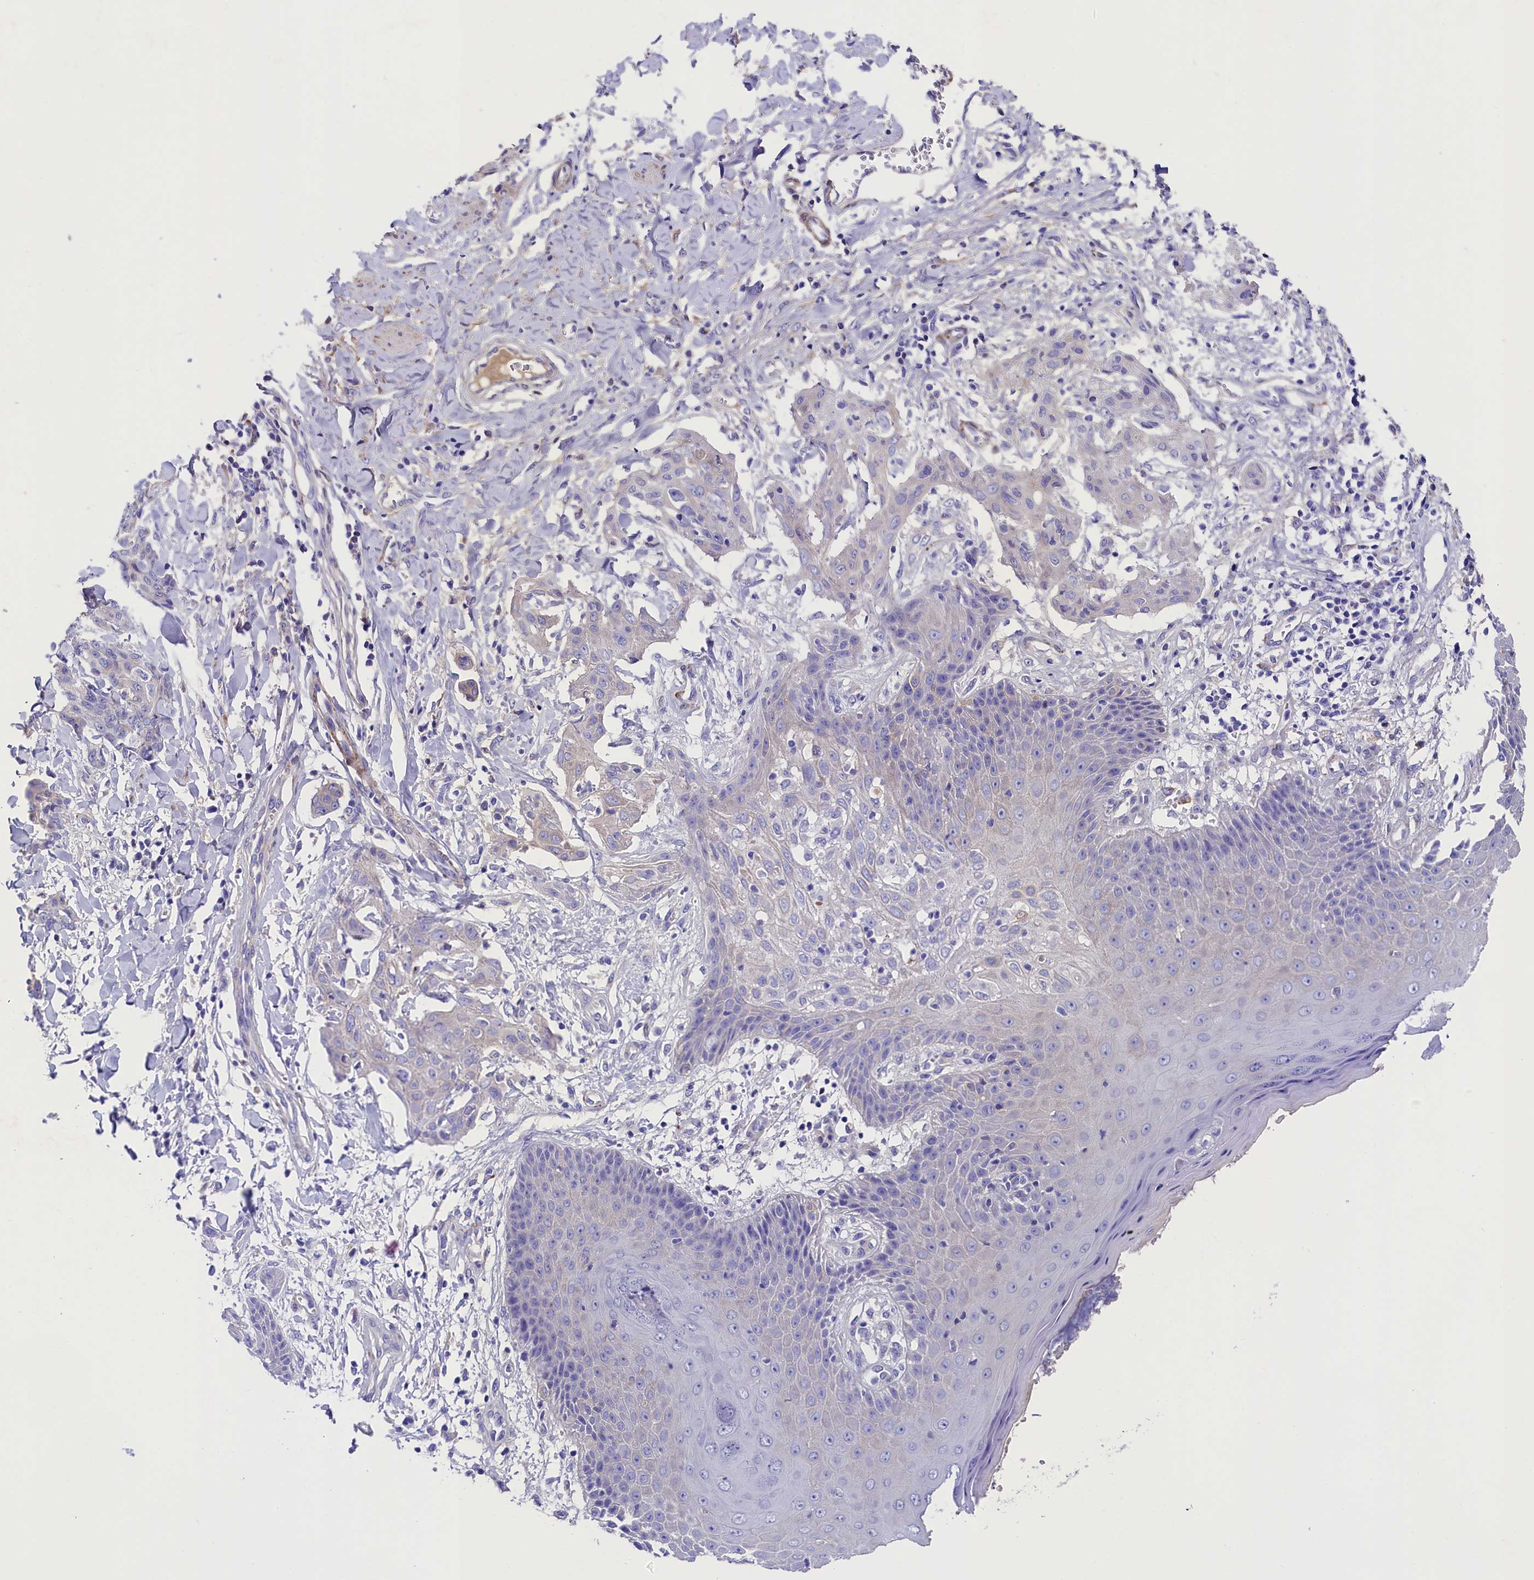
{"staining": {"intensity": "negative", "quantity": "none", "location": "none"}, "tissue": "skin cancer", "cell_type": "Tumor cells", "image_type": "cancer", "snomed": [{"axis": "morphology", "description": "Squamous cell carcinoma, NOS"}, {"axis": "topography", "description": "Skin"}, {"axis": "topography", "description": "Vulva"}], "caption": "Tumor cells show no significant protein positivity in skin cancer.", "gene": "SOD3", "patient": {"sex": "female", "age": 85}}